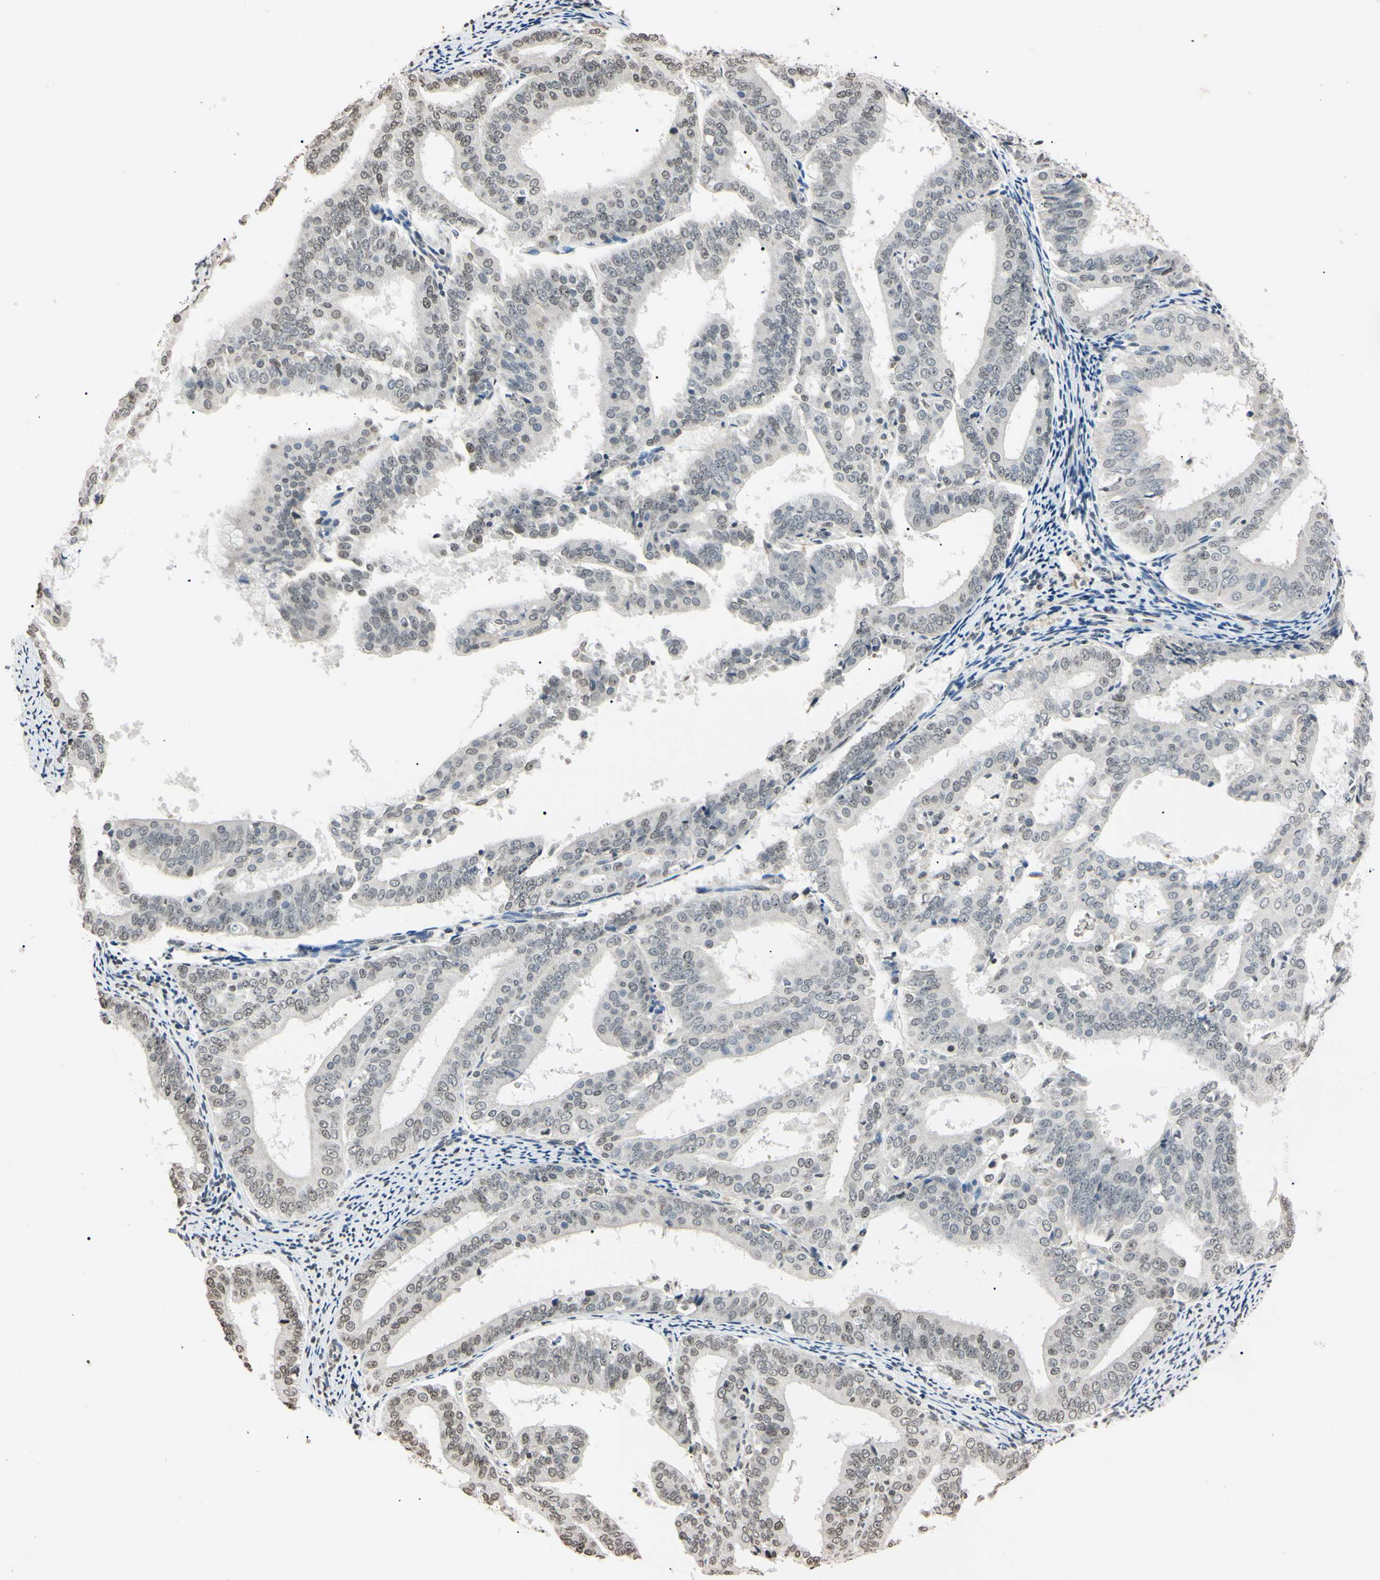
{"staining": {"intensity": "weak", "quantity": "<25%", "location": "nuclear"}, "tissue": "endometrial cancer", "cell_type": "Tumor cells", "image_type": "cancer", "snomed": [{"axis": "morphology", "description": "Adenocarcinoma, NOS"}, {"axis": "topography", "description": "Endometrium"}], "caption": "This is an immunohistochemistry image of adenocarcinoma (endometrial). There is no staining in tumor cells.", "gene": "CDC45", "patient": {"sex": "female", "age": 63}}